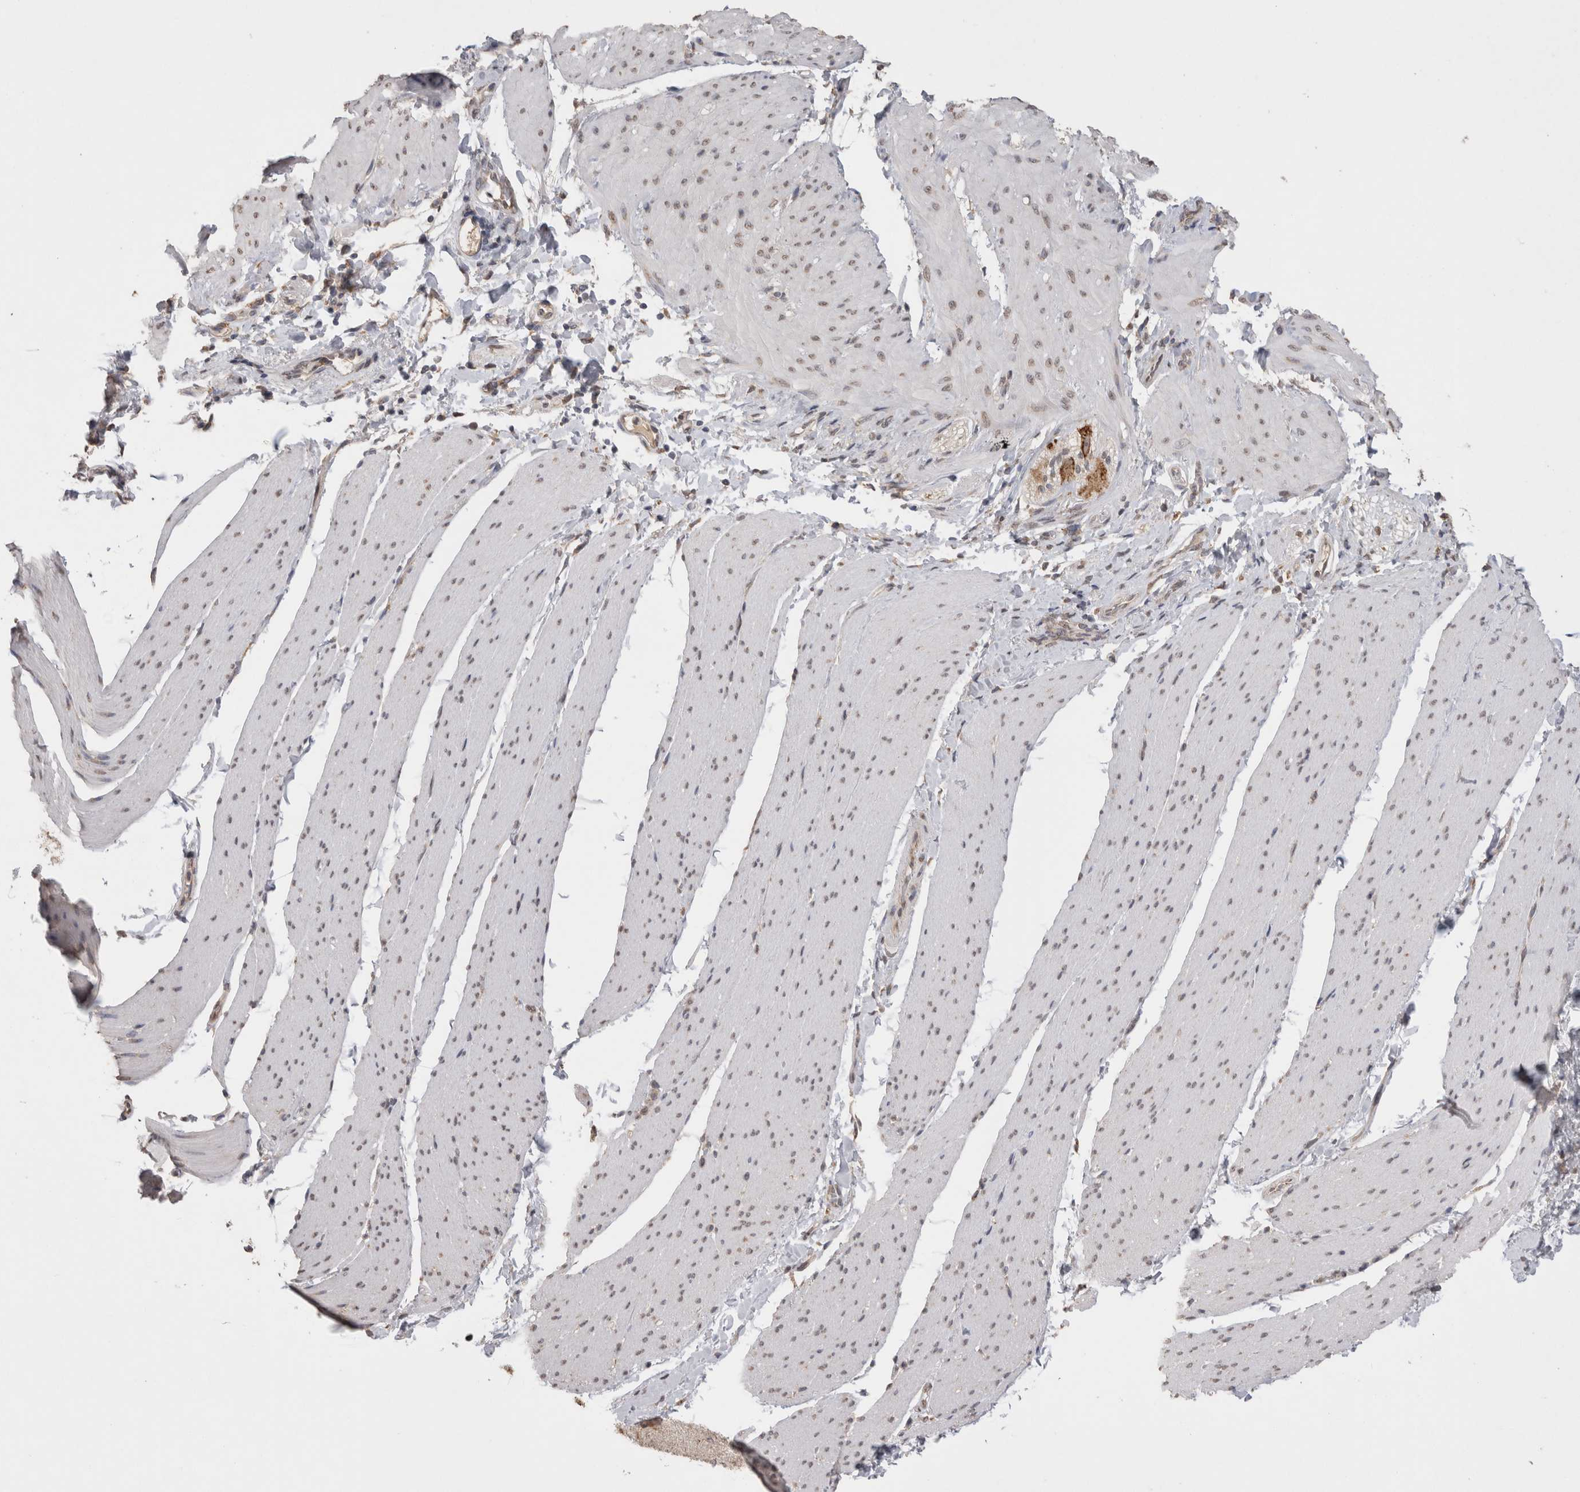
{"staining": {"intensity": "weak", "quantity": "<25%", "location": "nuclear"}, "tissue": "smooth muscle", "cell_type": "Smooth muscle cells", "image_type": "normal", "snomed": [{"axis": "morphology", "description": "Normal tissue, NOS"}, {"axis": "topography", "description": "Smooth muscle"}, {"axis": "topography", "description": "Small intestine"}], "caption": "The immunohistochemistry photomicrograph has no significant expression in smooth muscle cells of smooth muscle.", "gene": "NOMO1", "patient": {"sex": "female", "age": 84}}